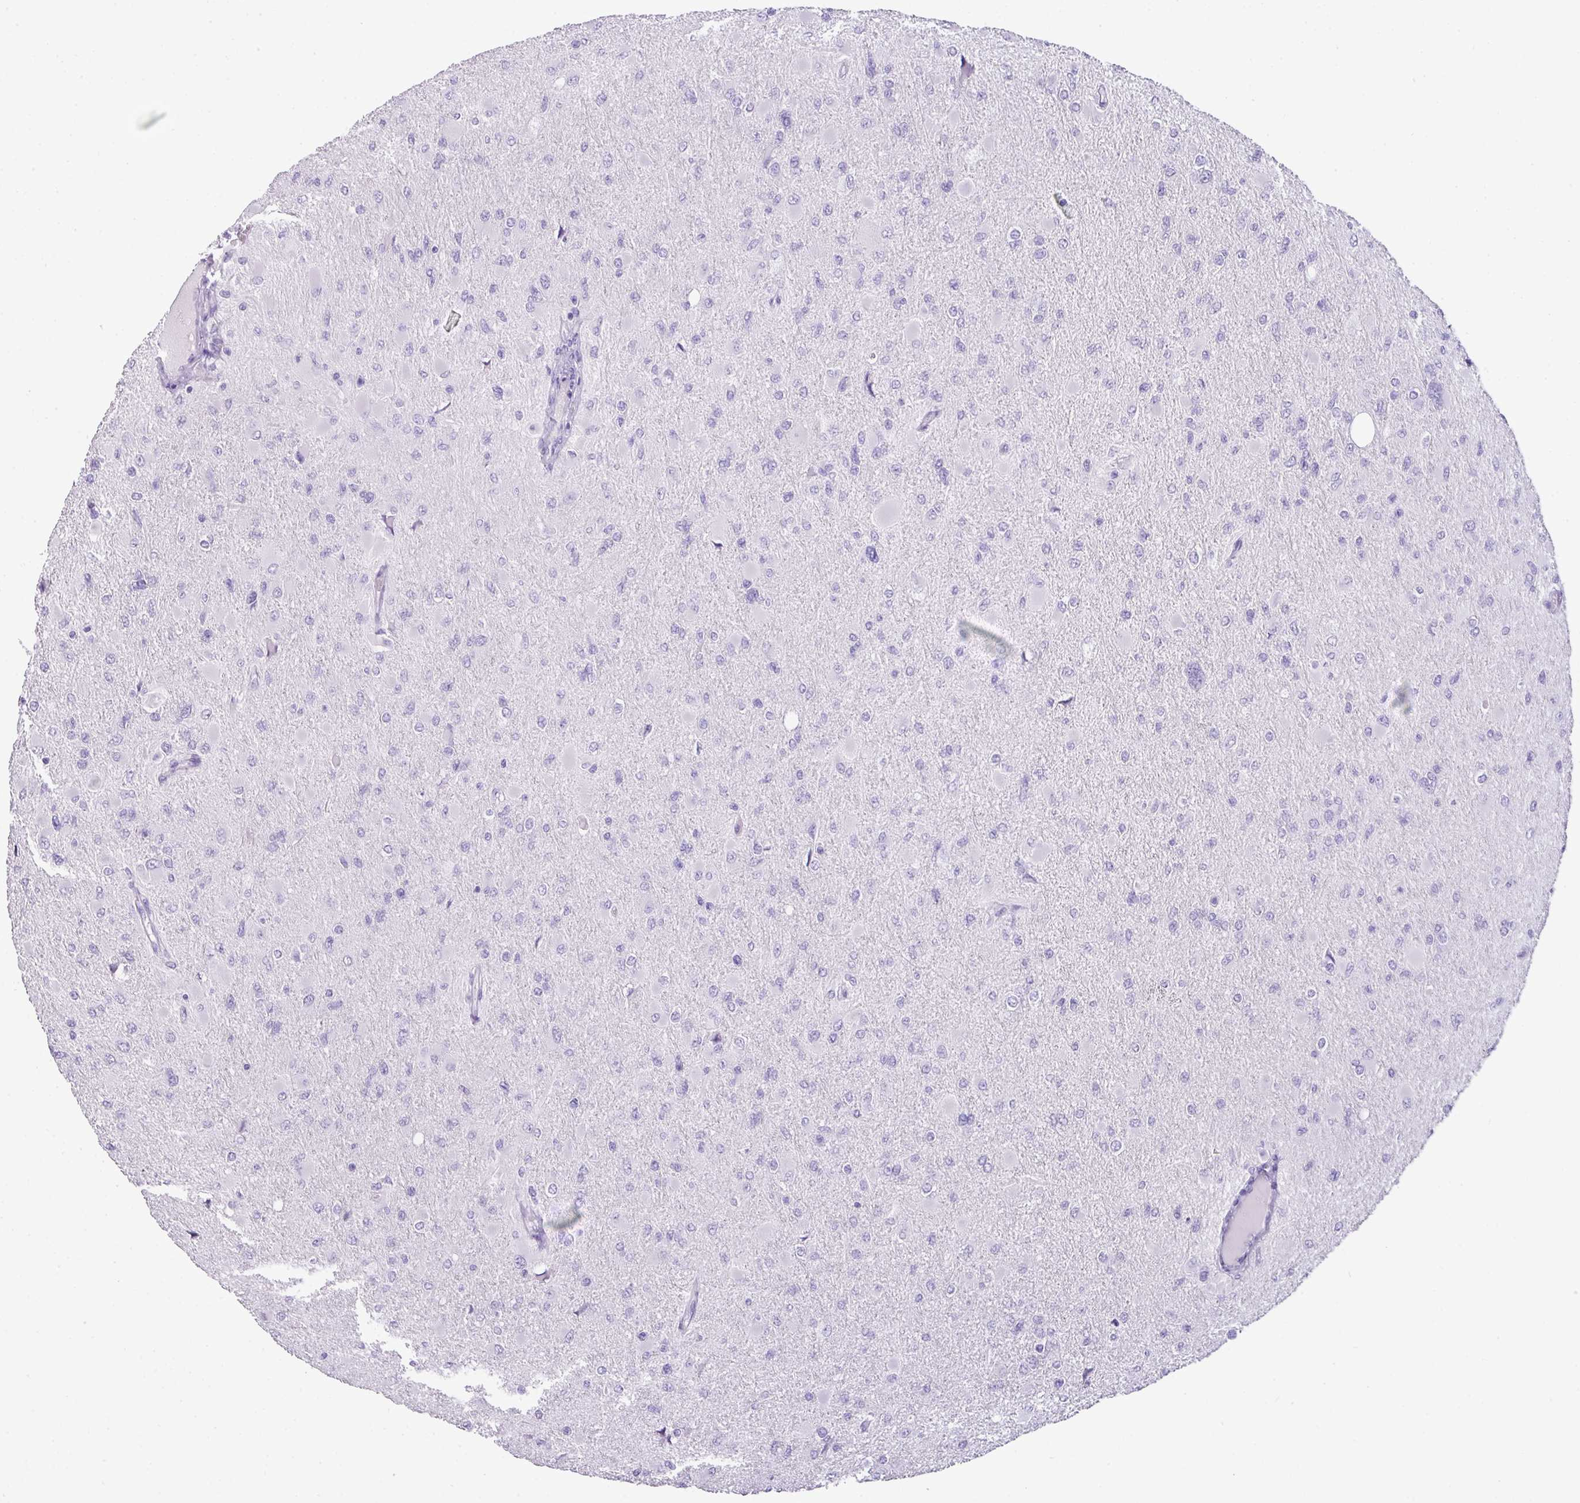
{"staining": {"intensity": "negative", "quantity": "none", "location": "none"}, "tissue": "glioma", "cell_type": "Tumor cells", "image_type": "cancer", "snomed": [{"axis": "morphology", "description": "Glioma, malignant, High grade"}, {"axis": "topography", "description": "Cerebral cortex"}], "caption": "Immunohistochemistry (IHC) histopathology image of neoplastic tissue: human glioma stained with DAB reveals no significant protein expression in tumor cells.", "gene": "TNP1", "patient": {"sex": "female", "age": 36}}